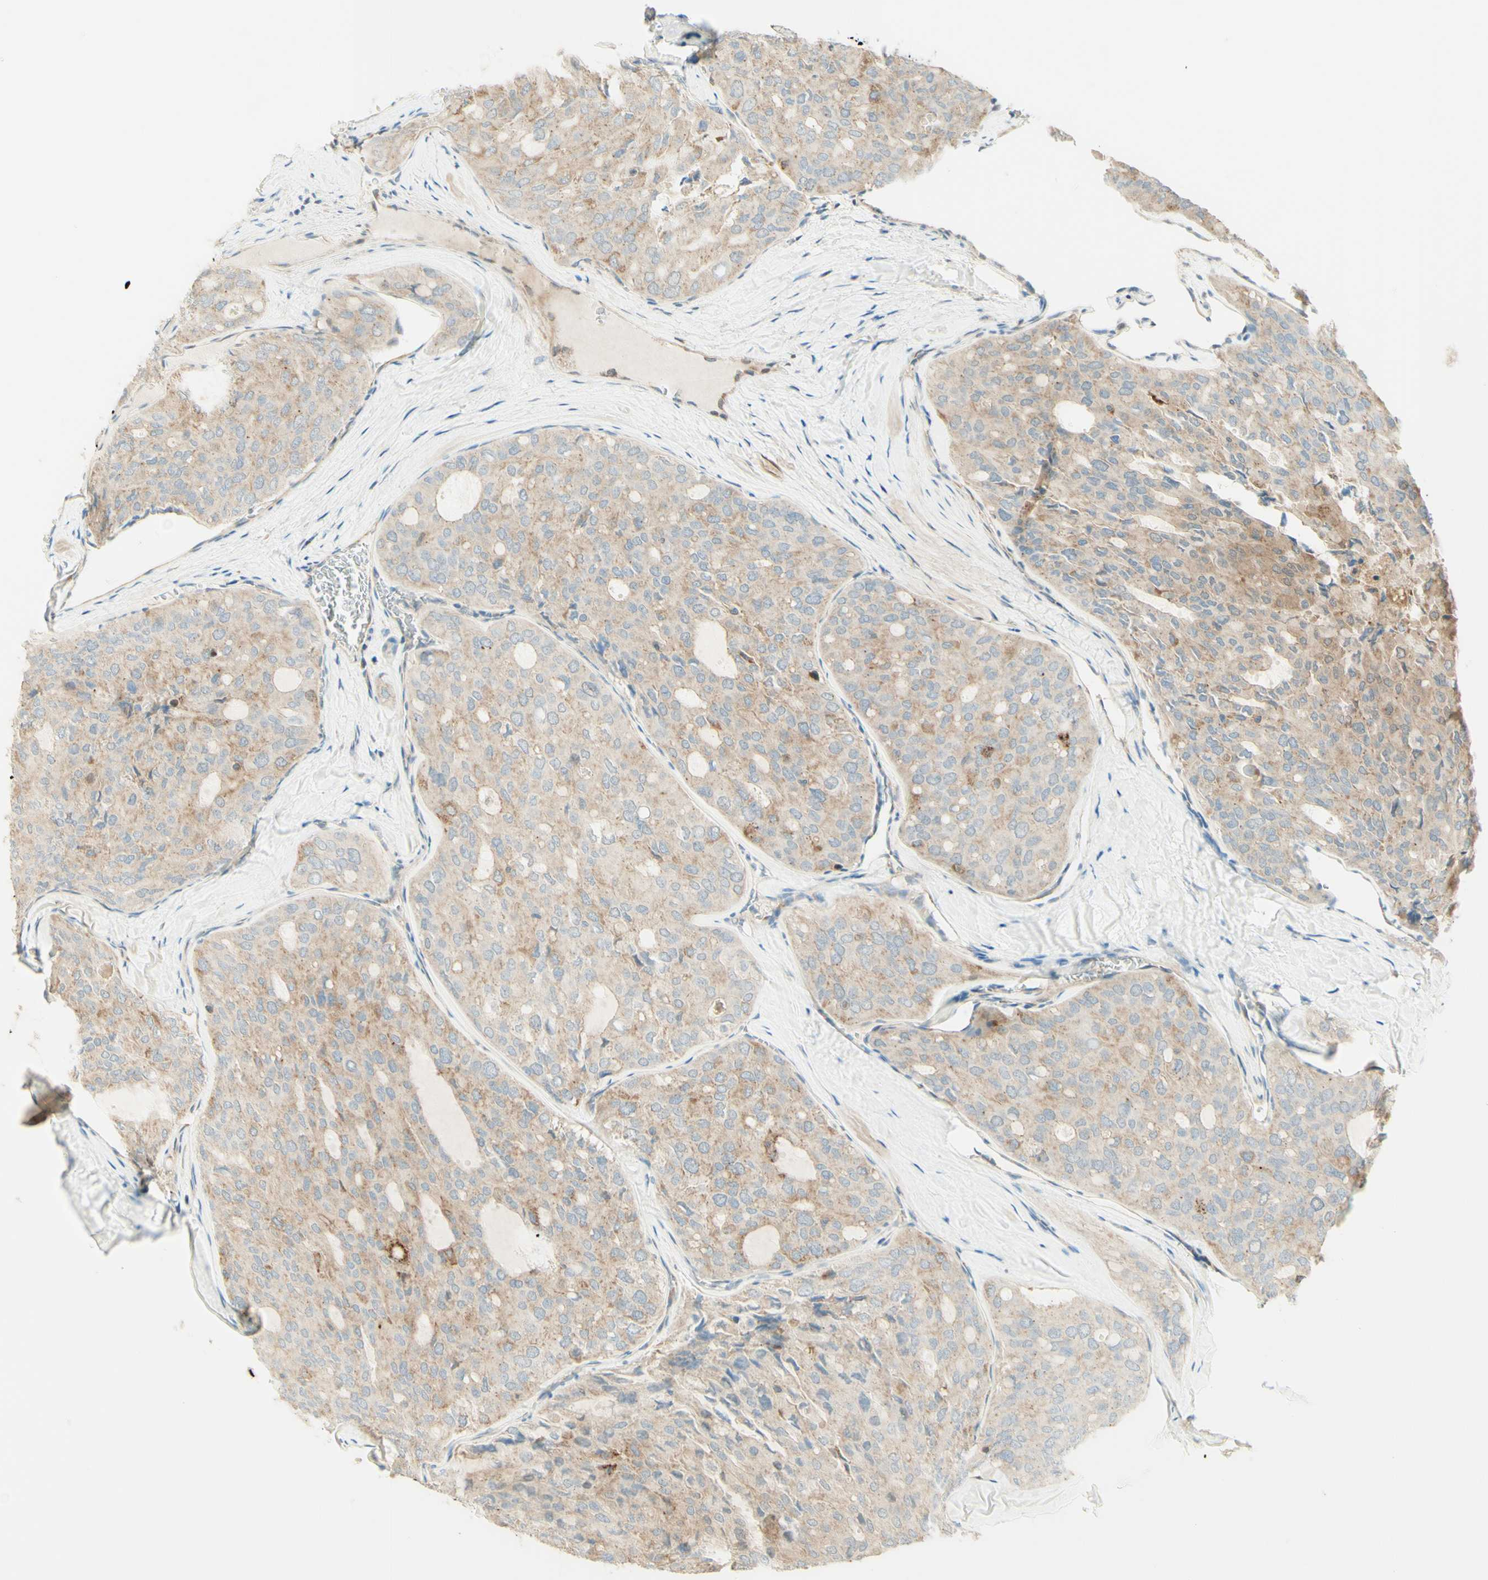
{"staining": {"intensity": "moderate", "quantity": "25%-75%", "location": "cytoplasmic/membranous"}, "tissue": "thyroid cancer", "cell_type": "Tumor cells", "image_type": "cancer", "snomed": [{"axis": "morphology", "description": "Follicular adenoma carcinoma, NOS"}, {"axis": "topography", "description": "Thyroid gland"}], "caption": "IHC staining of follicular adenoma carcinoma (thyroid), which exhibits medium levels of moderate cytoplasmic/membranous positivity in about 25%-75% of tumor cells indicating moderate cytoplasmic/membranous protein staining. The staining was performed using DAB (brown) for protein detection and nuclei were counterstained in hematoxylin (blue).", "gene": "PROM1", "patient": {"sex": "male", "age": 75}}